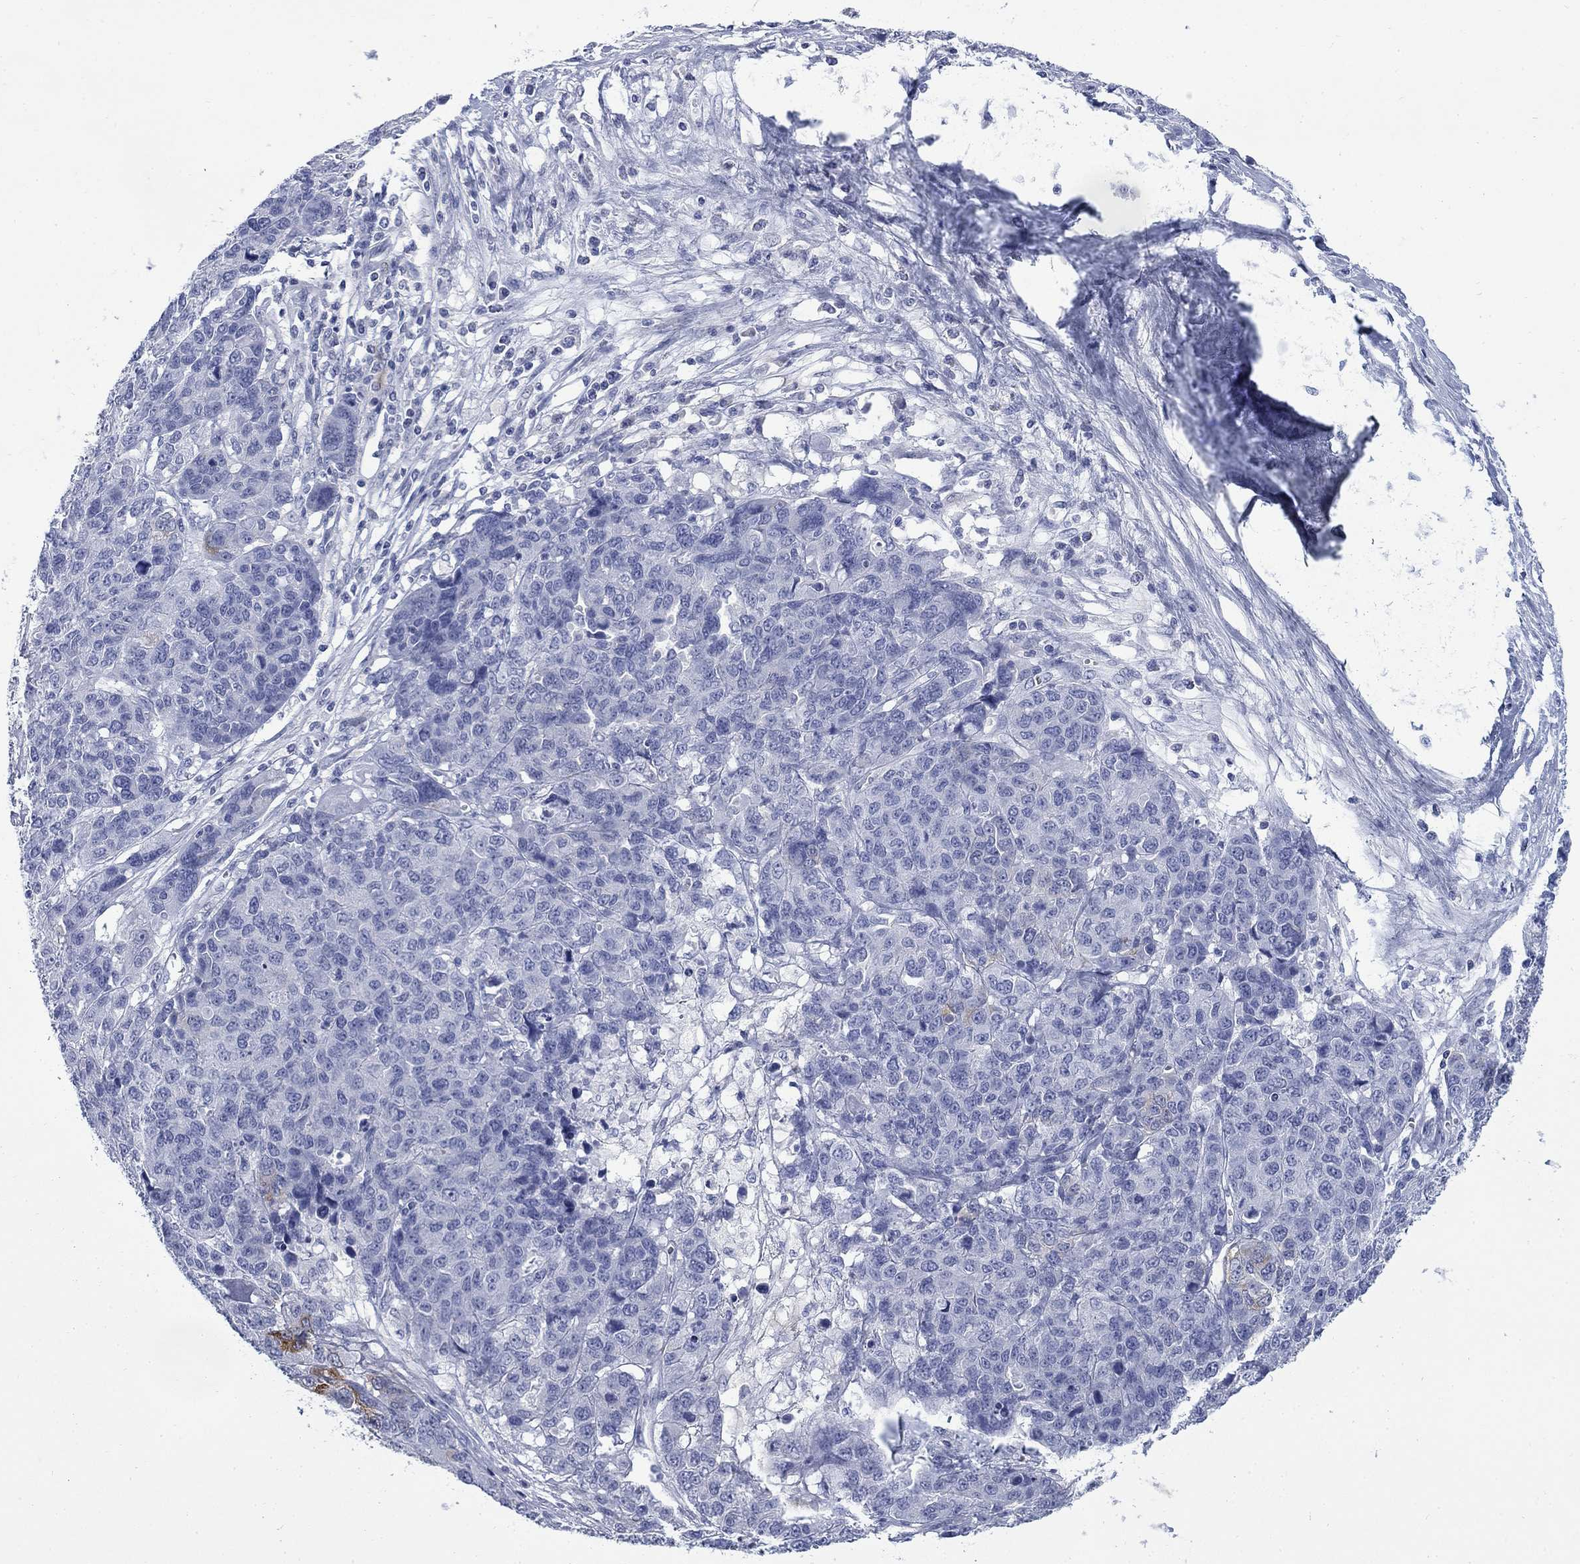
{"staining": {"intensity": "moderate", "quantity": "<25%", "location": "cytoplasmic/membranous"}, "tissue": "ovarian cancer", "cell_type": "Tumor cells", "image_type": "cancer", "snomed": [{"axis": "morphology", "description": "Cystadenocarcinoma, serous, NOS"}, {"axis": "topography", "description": "Ovary"}], "caption": "This photomicrograph reveals IHC staining of human serous cystadenocarcinoma (ovarian), with low moderate cytoplasmic/membranous staining in approximately <25% of tumor cells.", "gene": "IGF2BP3", "patient": {"sex": "female", "age": 87}}